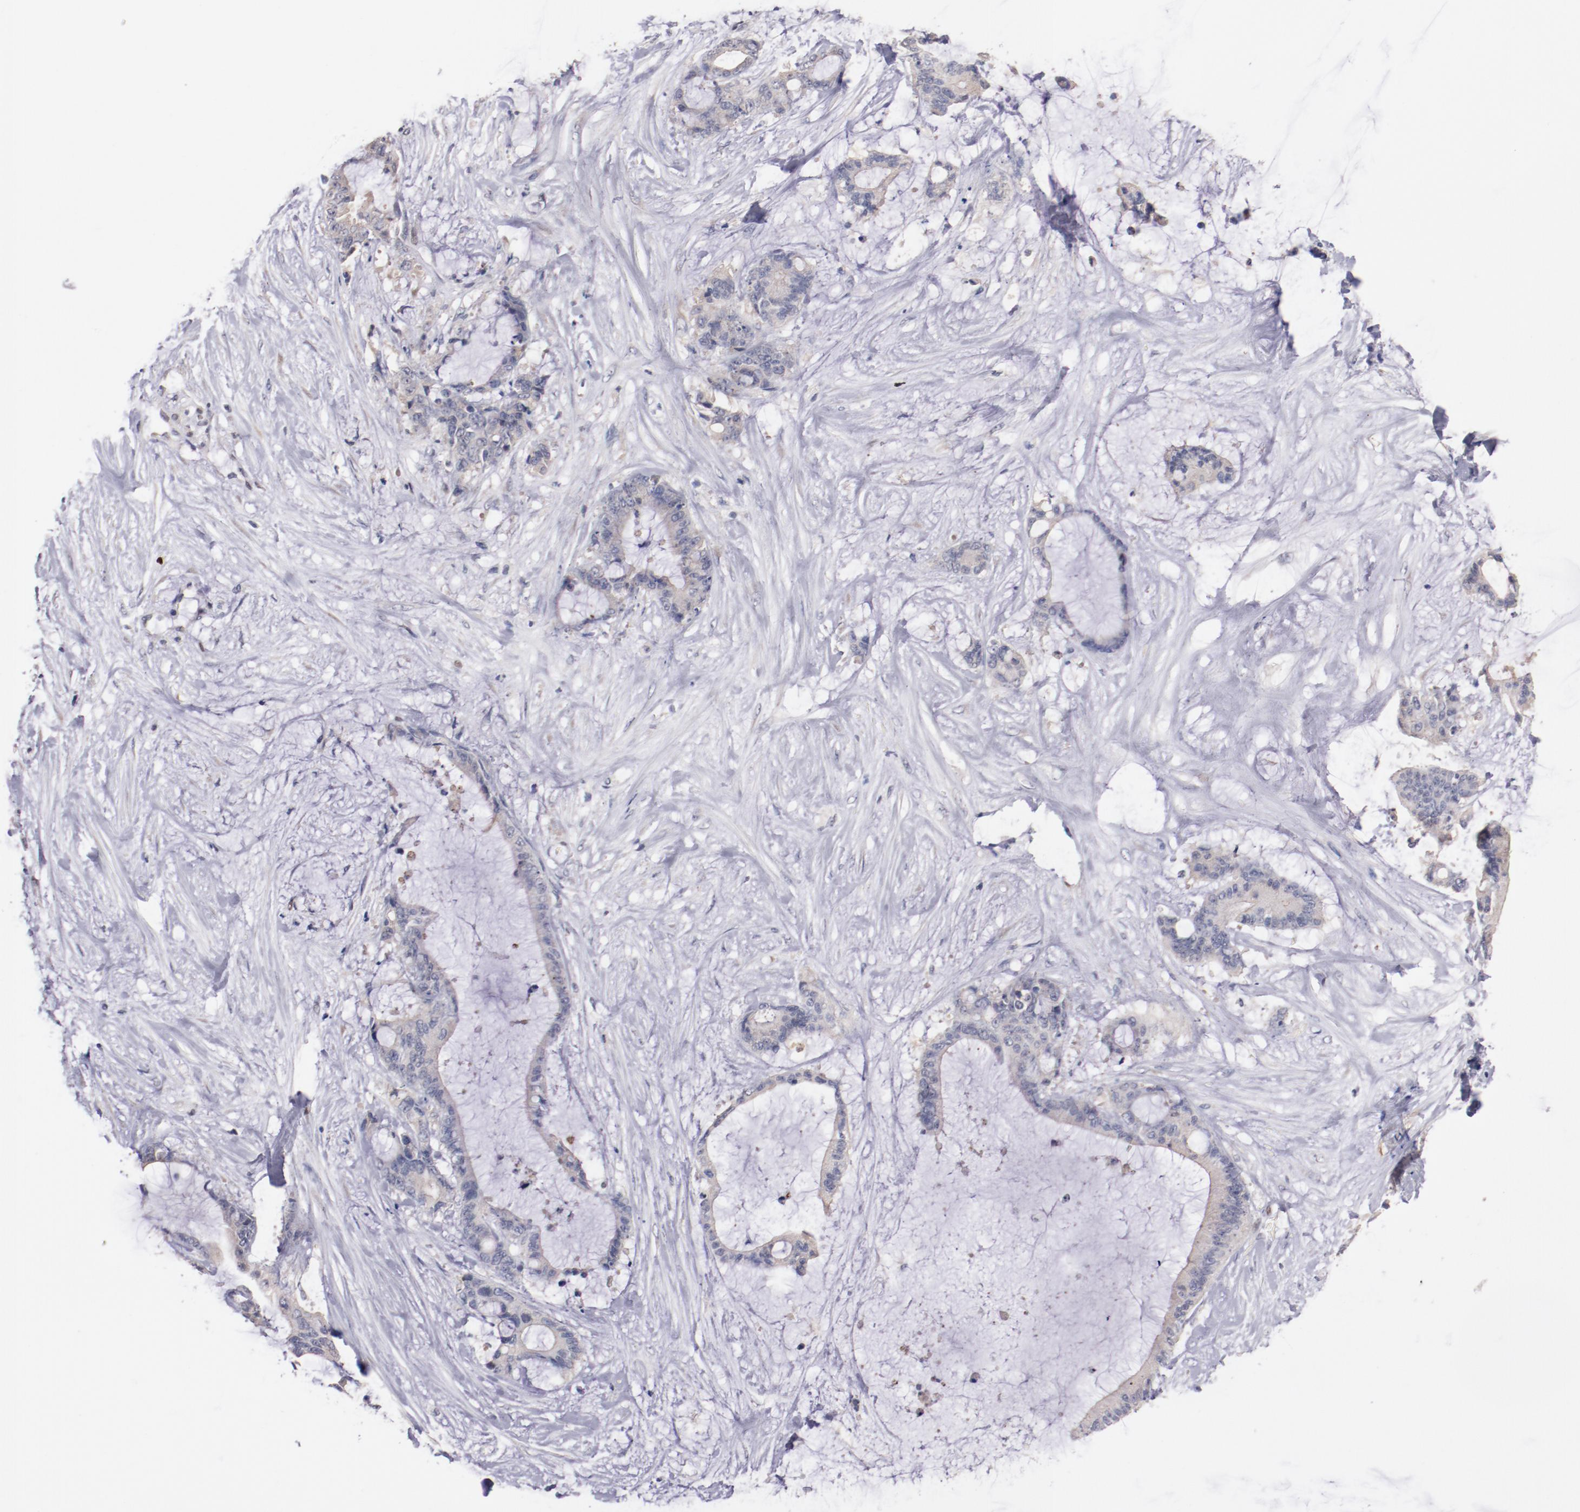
{"staining": {"intensity": "weak", "quantity": "25%-75%", "location": "cytoplasmic/membranous"}, "tissue": "liver cancer", "cell_type": "Tumor cells", "image_type": "cancer", "snomed": [{"axis": "morphology", "description": "Cholangiocarcinoma"}, {"axis": "topography", "description": "Liver"}], "caption": "Immunohistochemical staining of human liver cancer (cholangiocarcinoma) reveals low levels of weak cytoplasmic/membranous staining in approximately 25%-75% of tumor cells.", "gene": "FAM81A", "patient": {"sex": "female", "age": 73}}